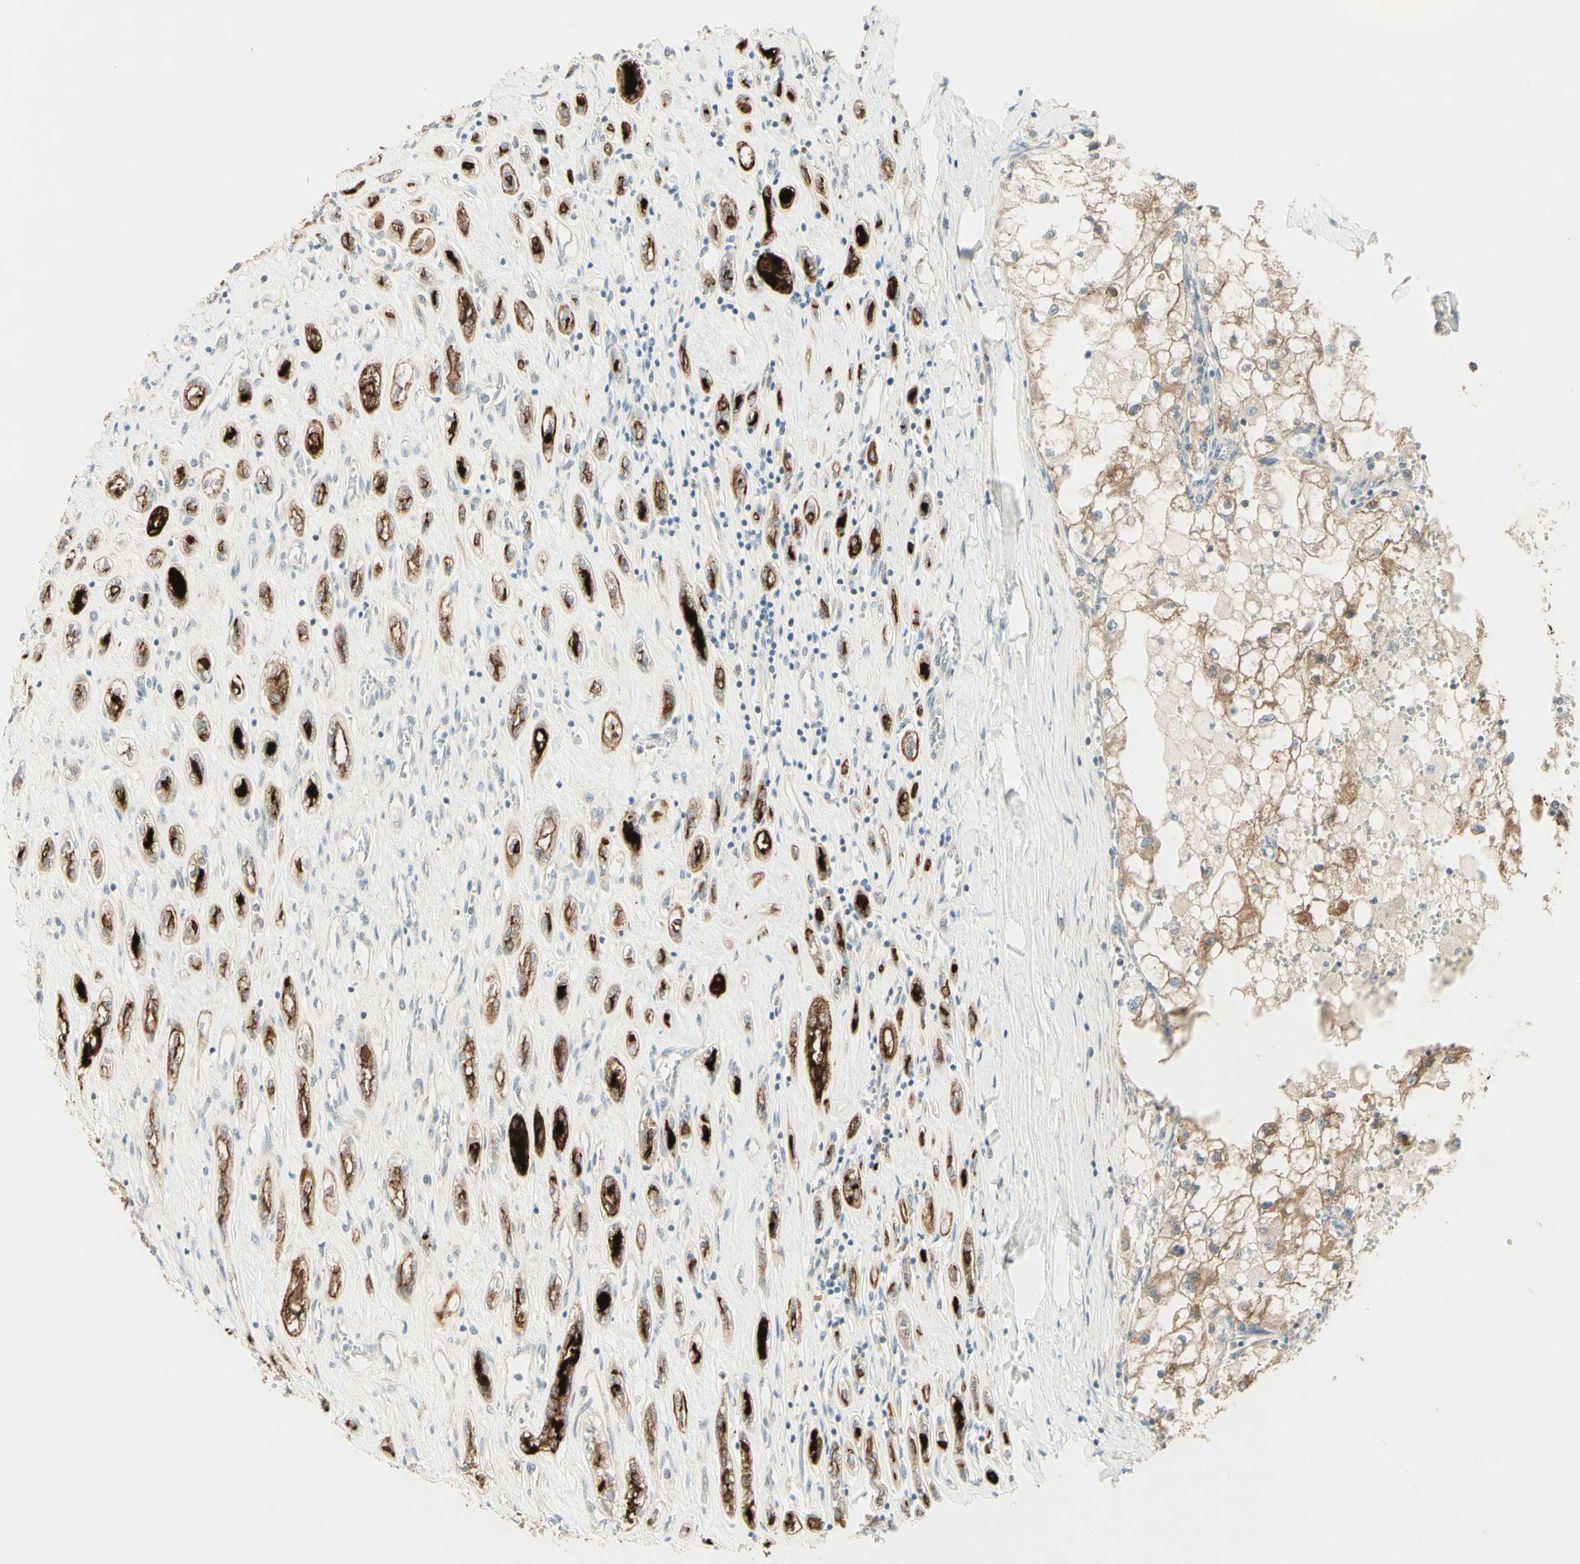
{"staining": {"intensity": "moderate", "quantity": ">75%", "location": "cytoplasmic/membranous"}, "tissue": "renal cancer", "cell_type": "Tumor cells", "image_type": "cancer", "snomed": [{"axis": "morphology", "description": "Adenocarcinoma, NOS"}, {"axis": "topography", "description": "Kidney"}], "caption": "Human adenocarcinoma (renal) stained with a protein marker reveals moderate staining in tumor cells.", "gene": "PROM1", "patient": {"sex": "female", "age": 70}}